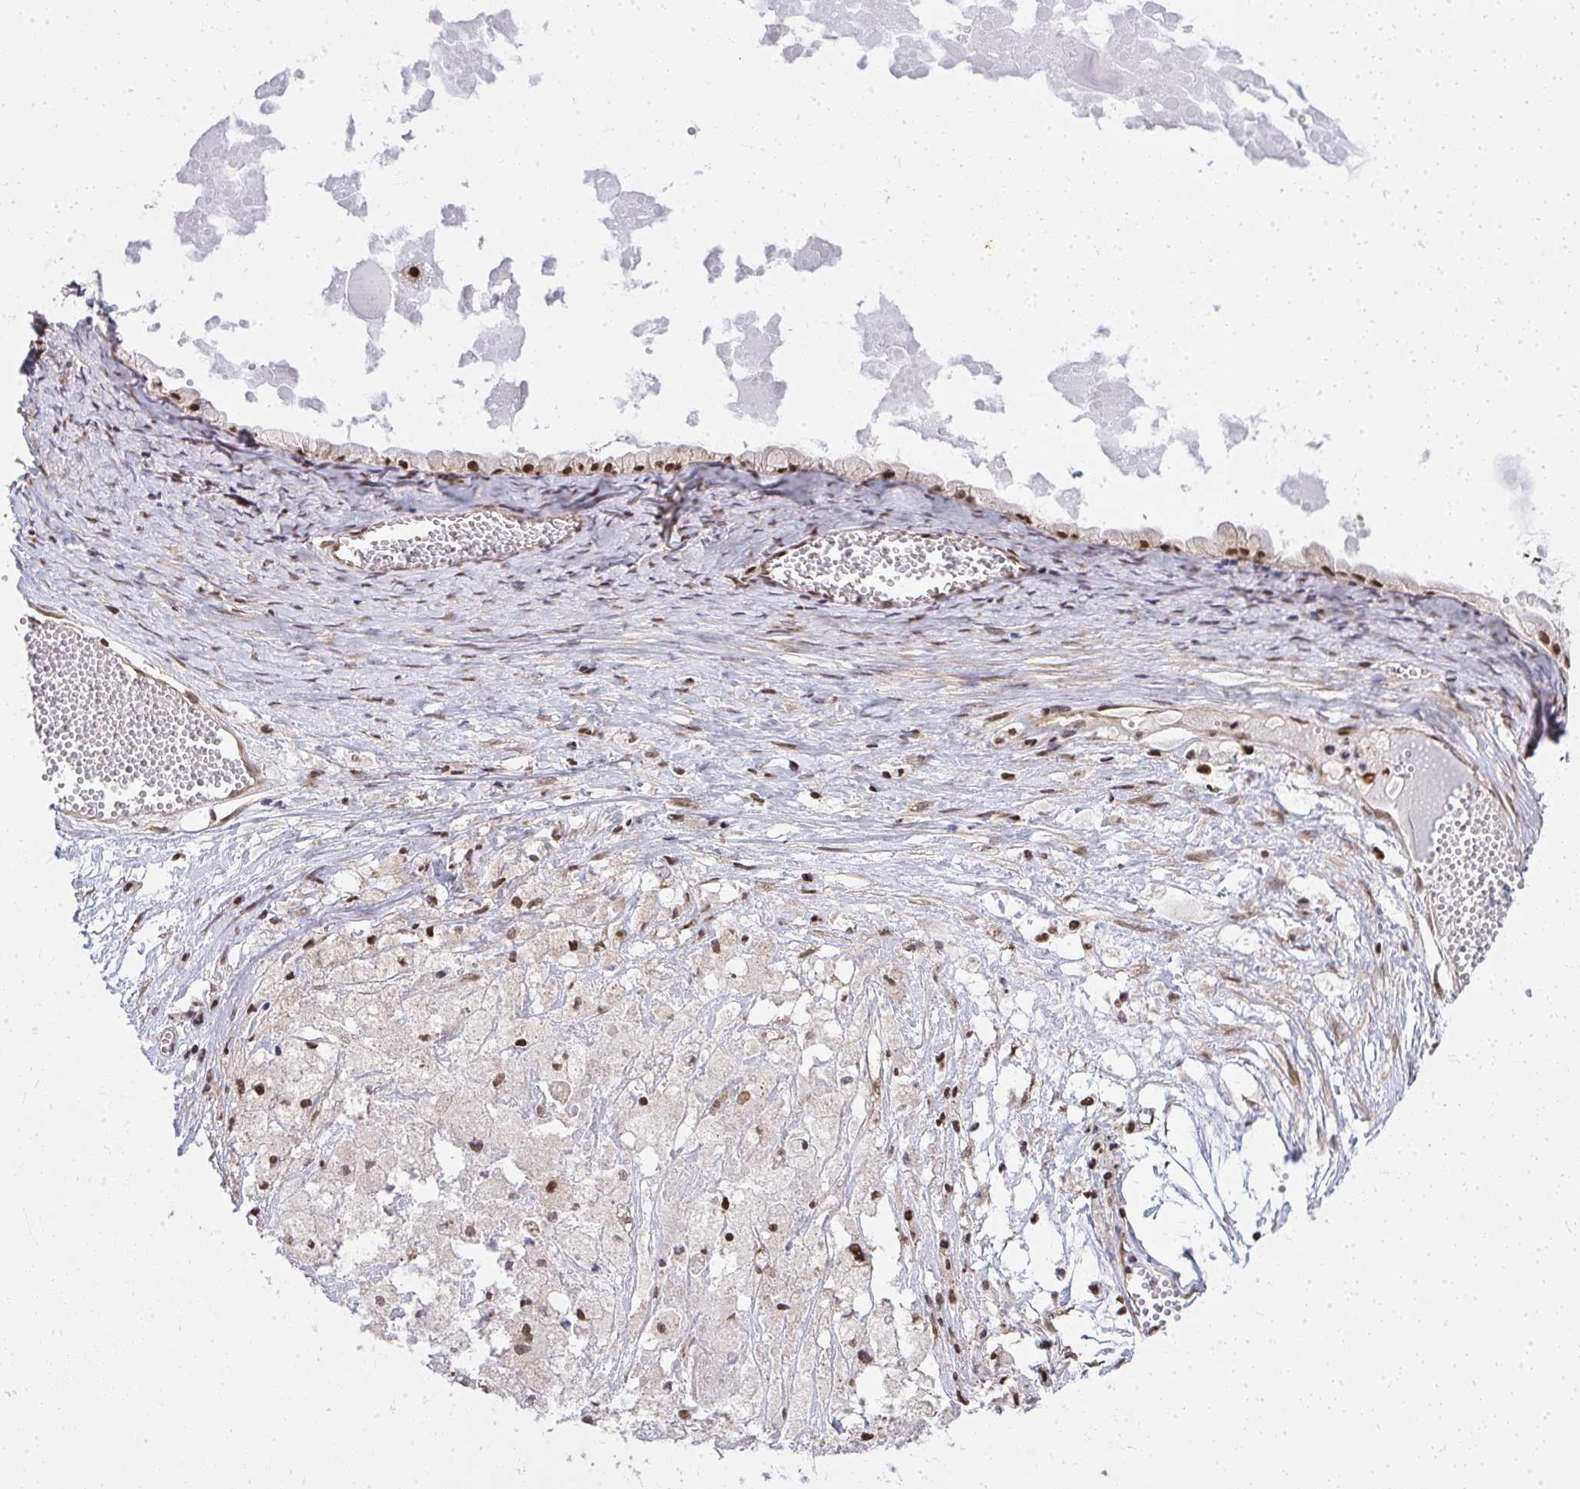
{"staining": {"intensity": "moderate", "quantity": ">75%", "location": "nuclear"}, "tissue": "ovarian cancer", "cell_type": "Tumor cells", "image_type": "cancer", "snomed": [{"axis": "morphology", "description": "Cystadenocarcinoma, mucinous, NOS"}, {"axis": "topography", "description": "Ovary"}], "caption": "Tumor cells display moderate nuclear positivity in approximately >75% of cells in ovarian mucinous cystadenocarcinoma.", "gene": "PIGY", "patient": {"sex": "female", "age": 61}}